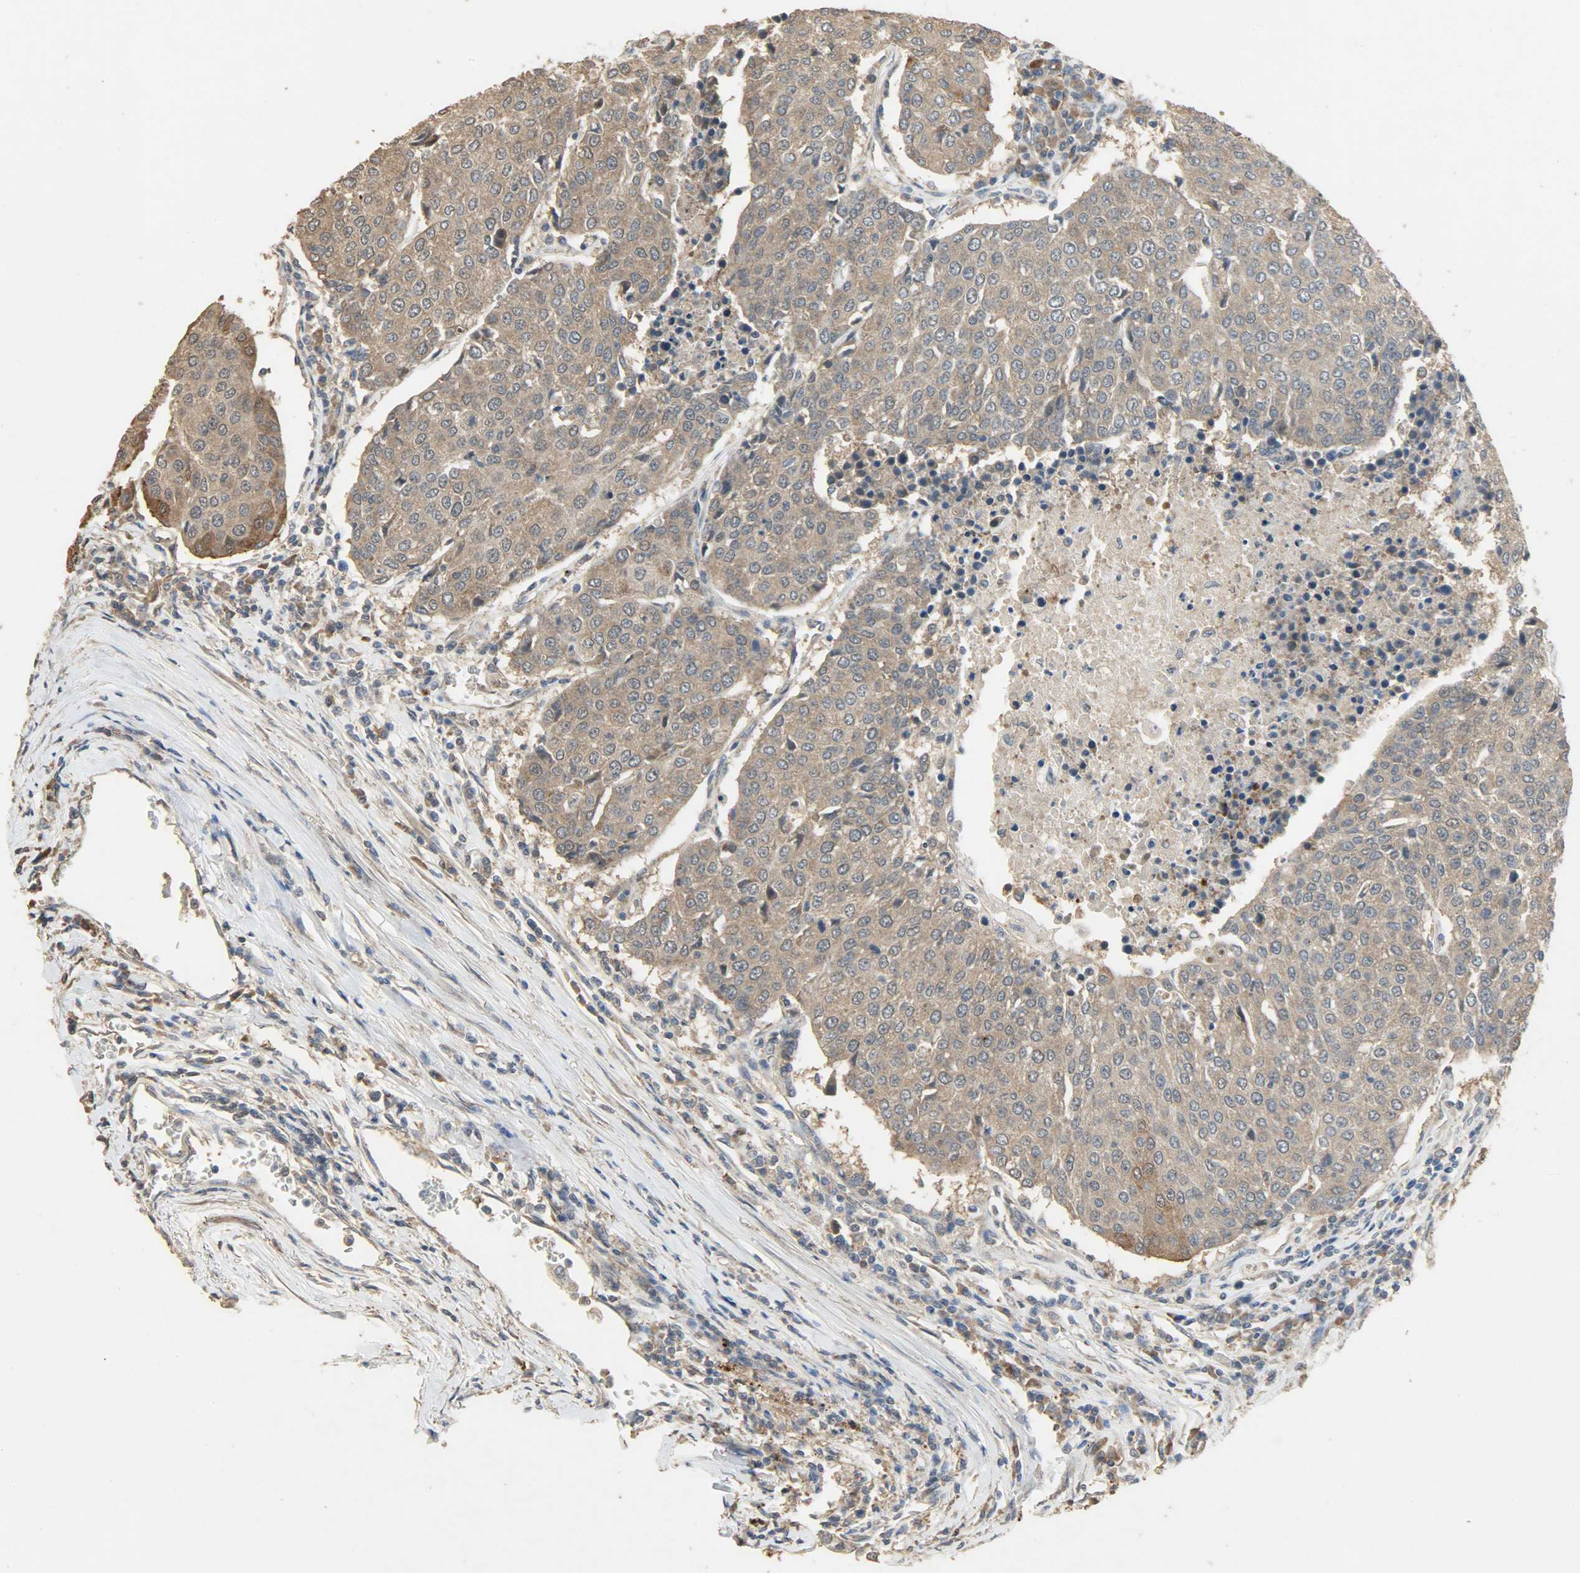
{"staining": {"intensity": "weak", "quantity": ">75%", "location": "cytoplasmic/membranous"}, "tissue": "urothelial cancer", "cell_type": "Tumor cells", "image_type": "cancer", "snomed": [{"axis": "morphology", "description": "Urothelial carcinoma, High grade"}, {"axis": "topography", "description": "Urinary bladder"}], "caption": "Urothelial cancer was stained to show a protein in brown. There is low levels of weak cytoplasmic/membranous expression in about >75% of tumor cells. (IHC, brightfield microscopy, high magnification).", "gene": "CDKN2C", "patient": {"sex": "female", "age": 85}}